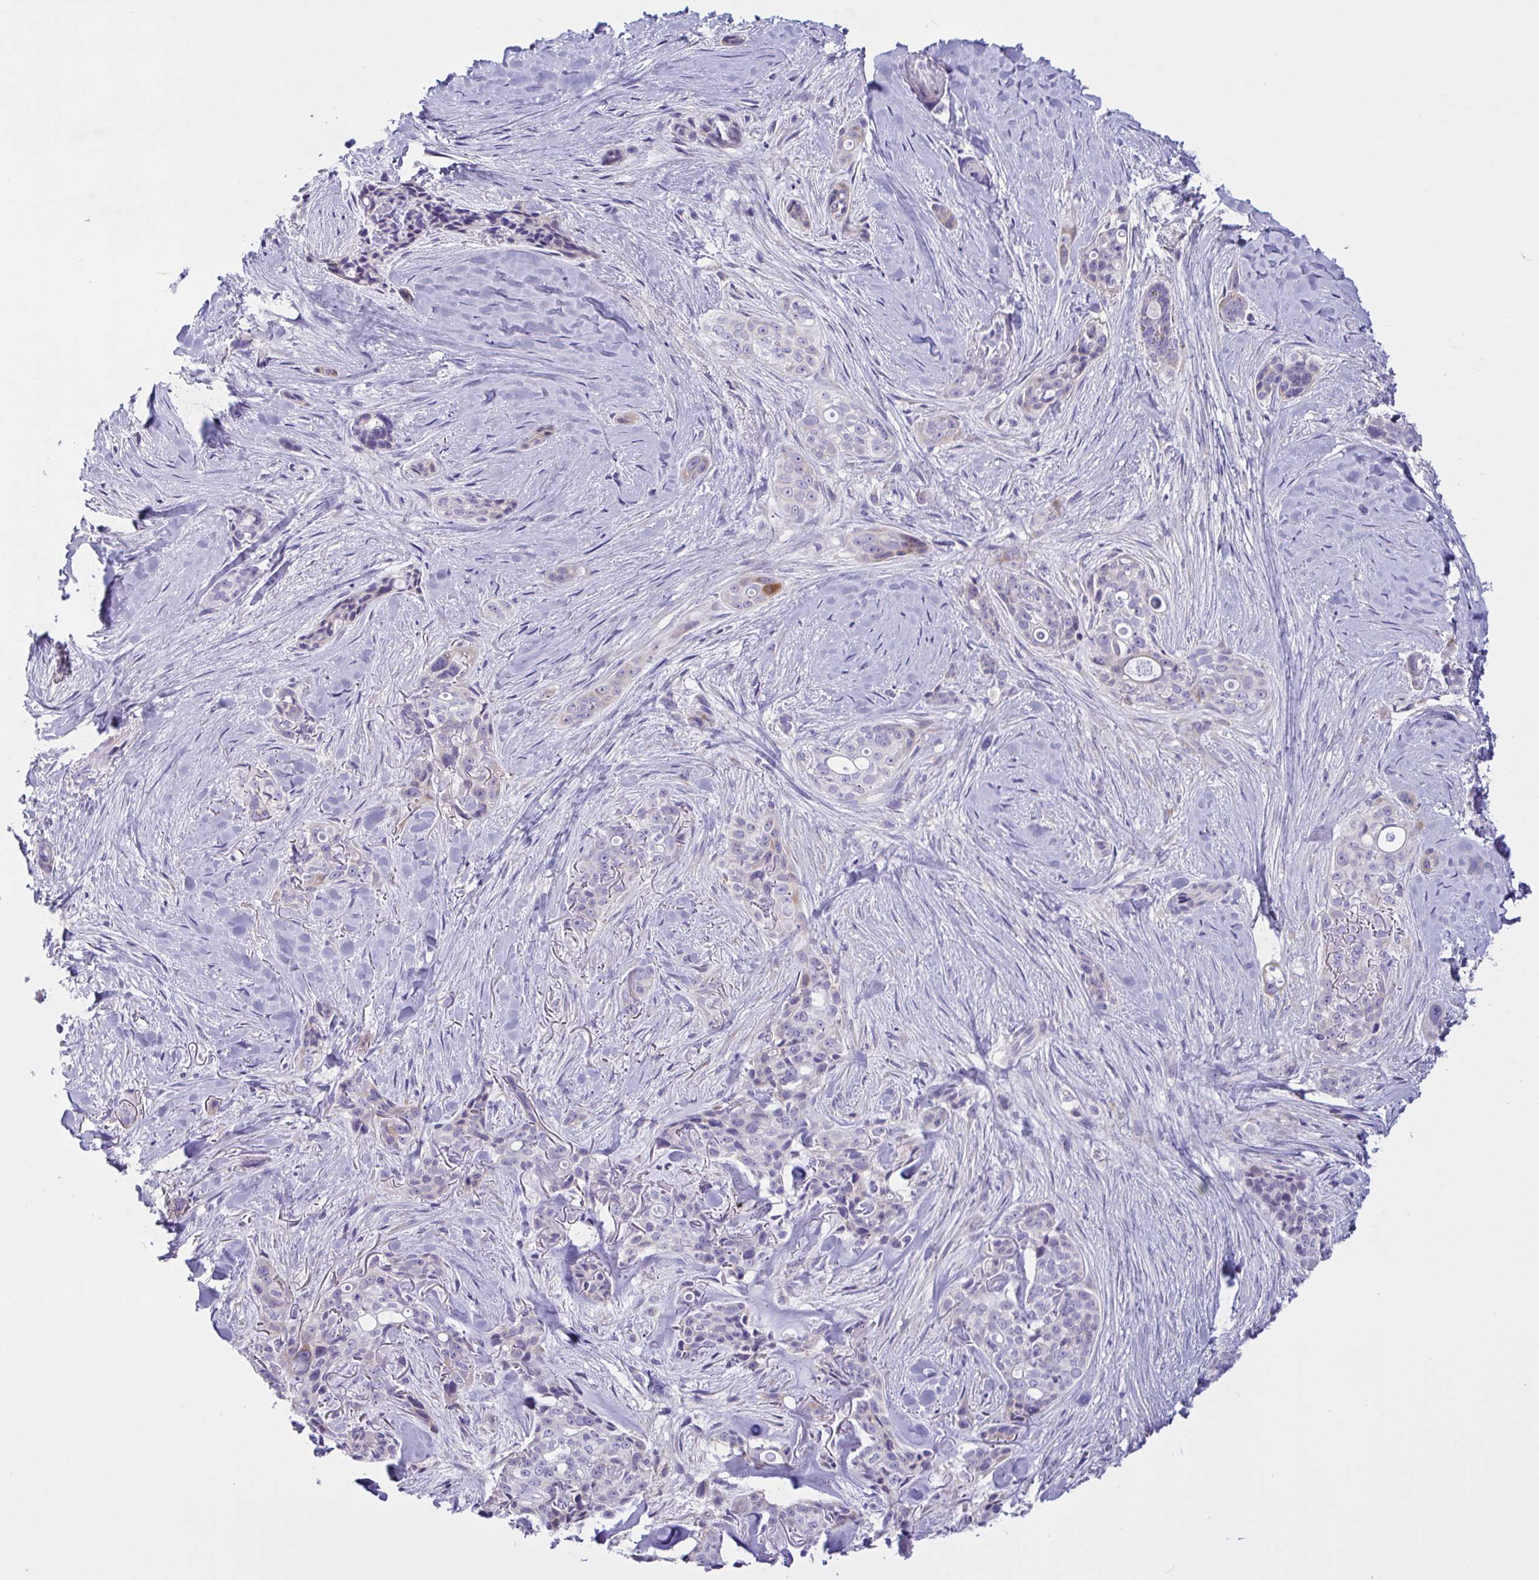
{"staining": {"intensity": "negative", "quantity": "none", "location": "none"}, "tissue": "skin cancer", "cell_type": "Tumor cells", "image_type": "cancer", "snomed": [{"axis": "morphology", "description": "Basal cell carcinoma"}, {"axis": "topography", "description": "Skin"}], "caption": "The immunohistochemistry (IHC) micrograph has no significant expression in tumor cells of basal cell carcinoma (skin) tissue.", "gene": "FAM86B1", "patient": {"sex": "female", "age": 79}}